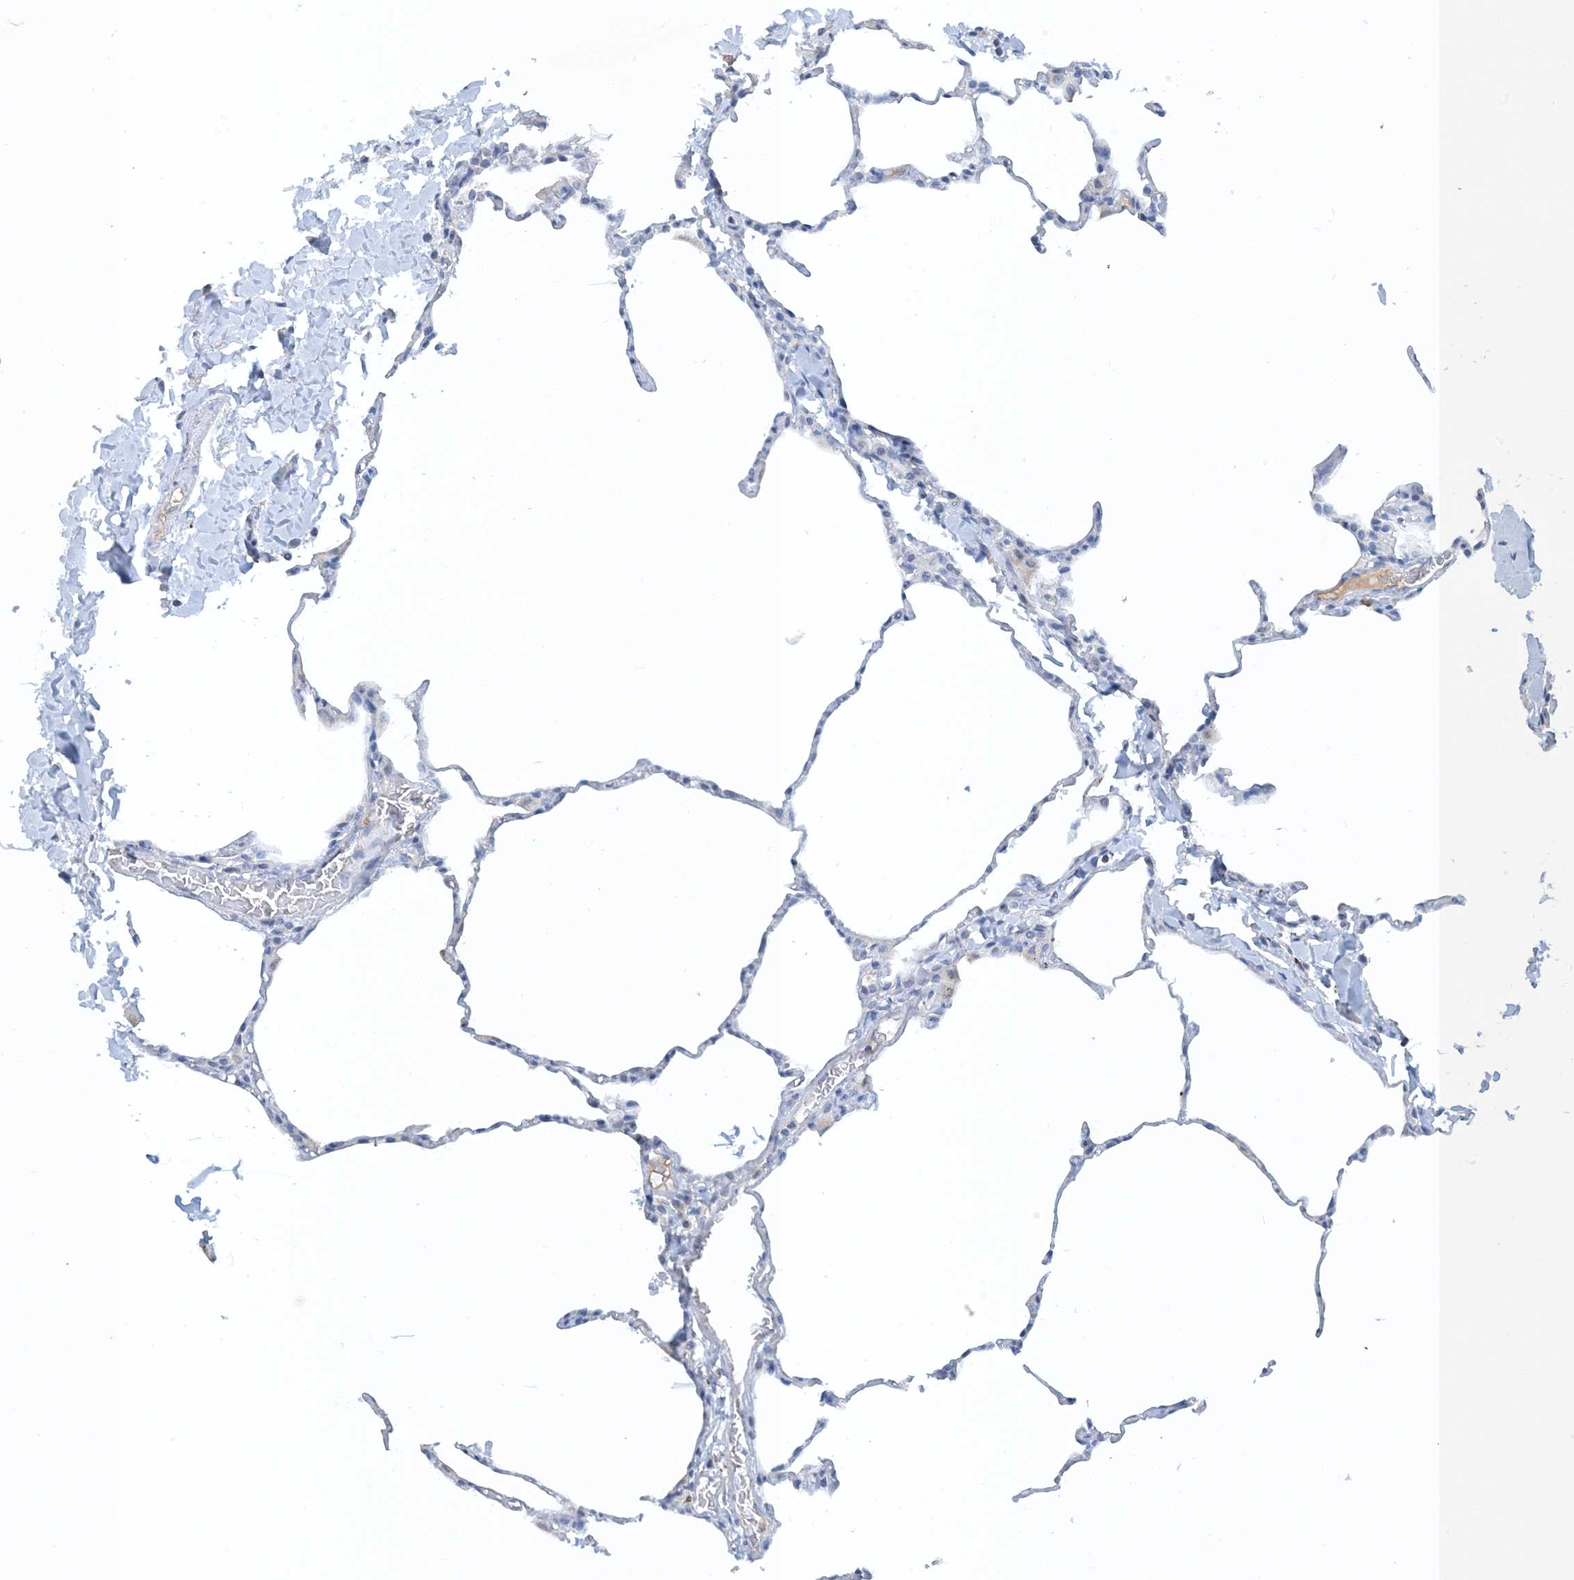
{"staining": {"intensity": "negative", "quantity": "none", "location": "none"}, "tissue": "lung", "cell_type": "Alveolar cells", "image_type": "normal", "snomed": [{"axis": "morphology", "description": "Normal tissue, NOS"}, {"axis": "topography", "description": "Lung"}], "caption": "Image shows no significant protein positivity in alveolar cells of unremarkable lung.", "gene": "CTRL", "patient": {"sex": "male", "age": 20}}